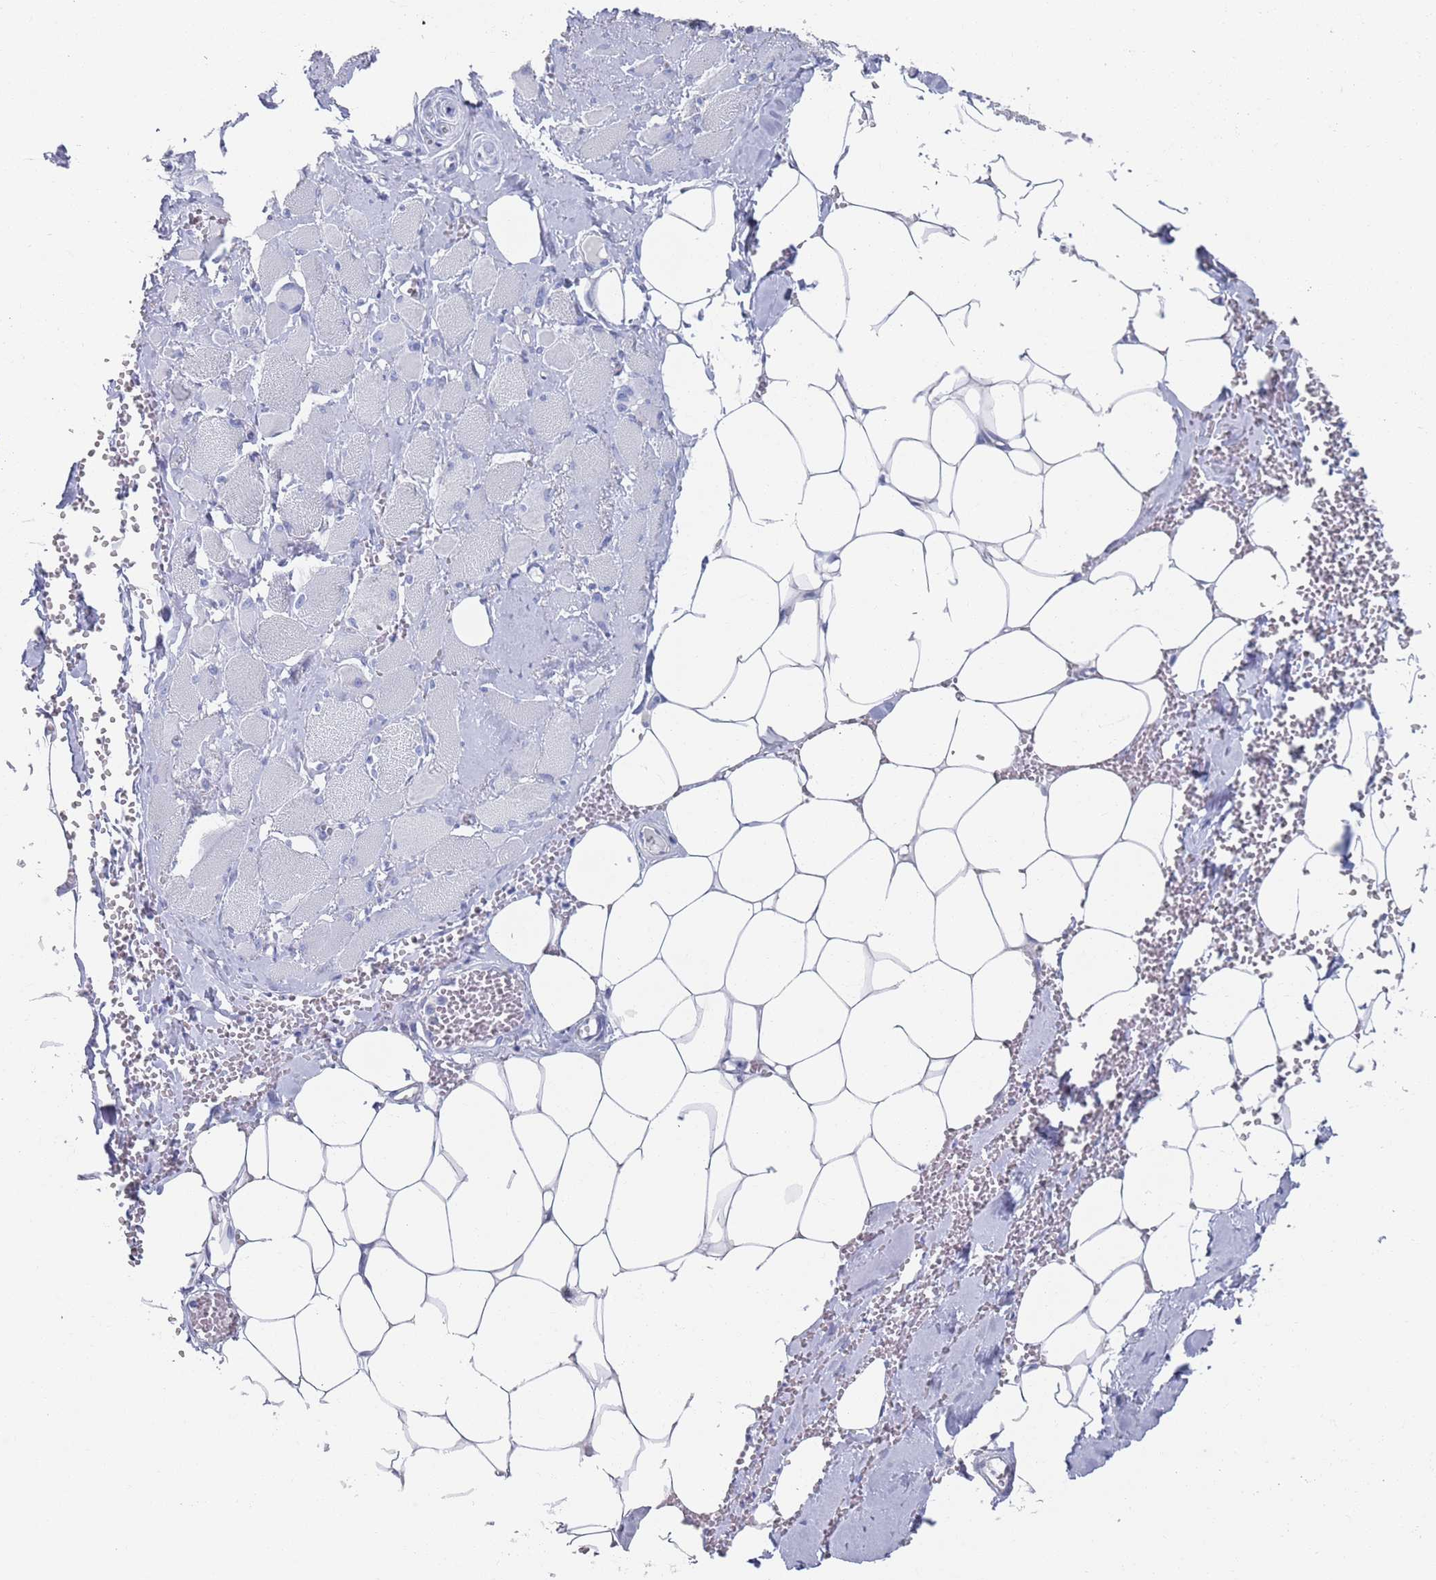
{"staining": {"intensity": "negative", "quantity": "none", "location": "none"}, "tissue": "skeletal muscle", "cell_type": "Myocytes", "image_type": "normal", "snomed": [{"axis": "morphology", "description": "Normal tissue, NOS"}, {"axis": "morphology", "description": "Basal cell carcinoma"}, {"axis": "topography", "description": "Skeletal muscle"}], "caption": "DAB immunohistochemical staining of benign skeletal muscle displays no significant positivity in myocytes.", "gene": "MAT1A", "patient": {"sex": "female", "age": 64}}